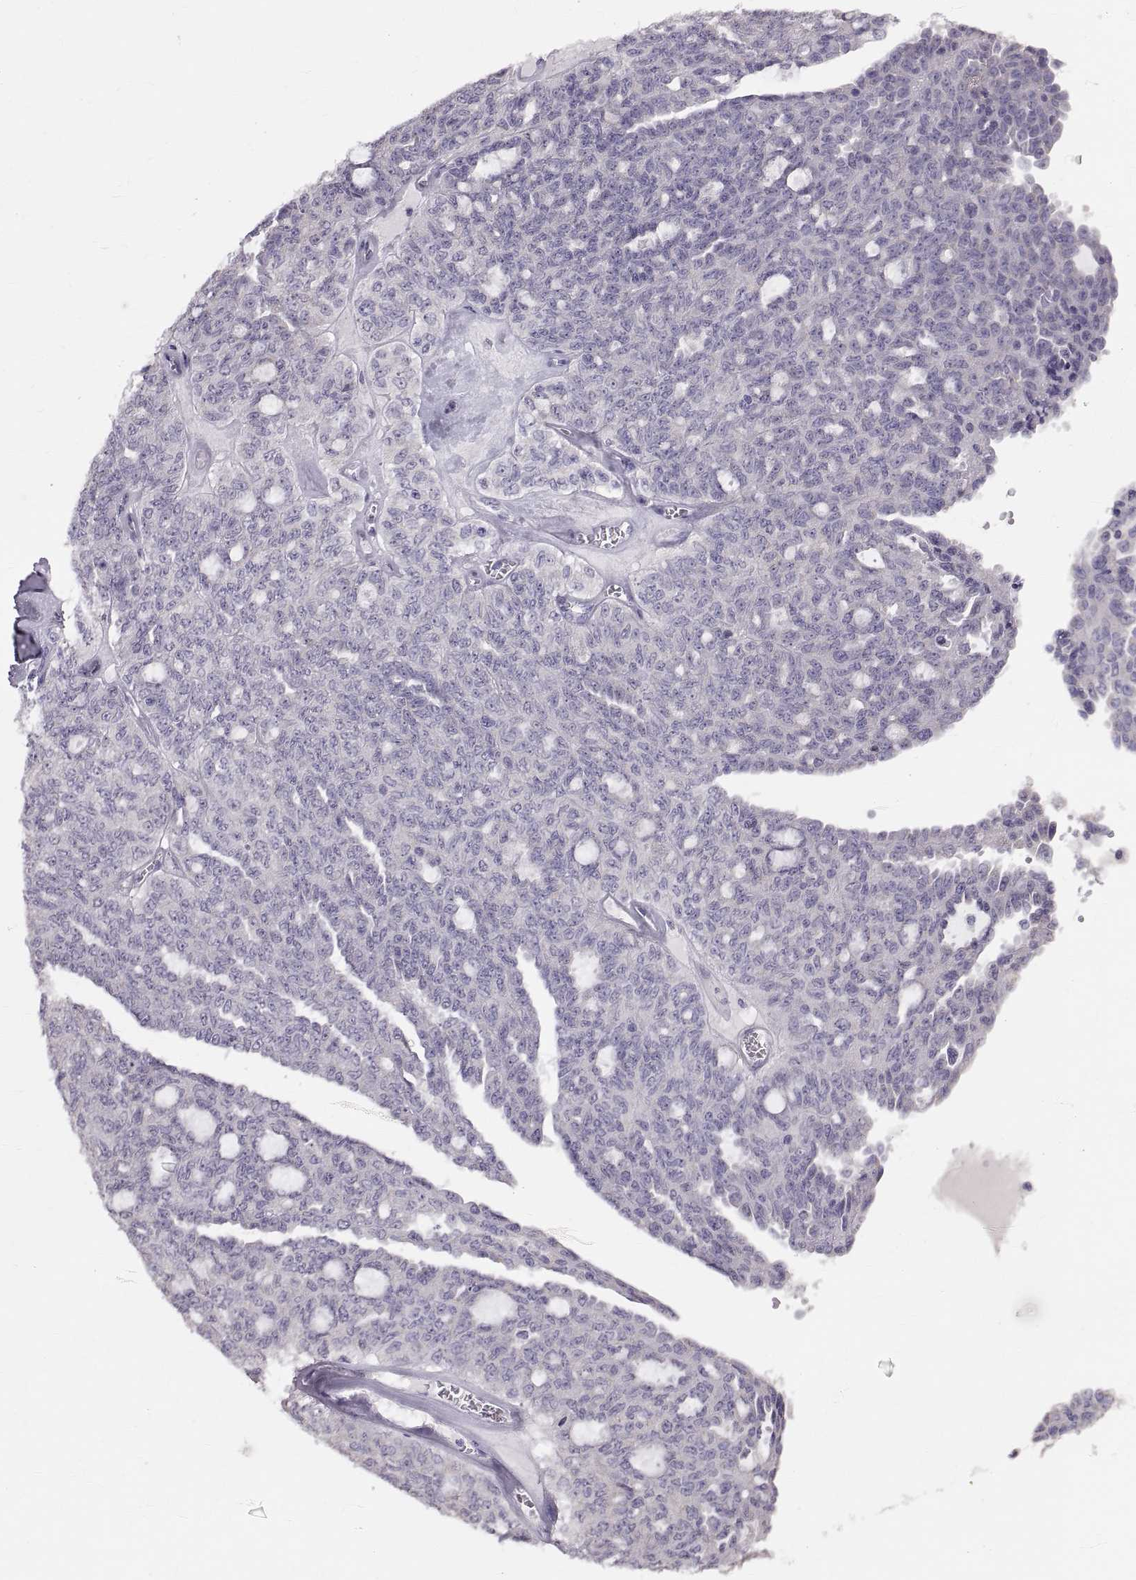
{"staining": {"intensity": "negative", "quantity": "none", "location": "none"}, "tissue": "ovarian cancer", "cell_type": "Tumor cells", "image_type": "cancer", "snomed": [{"axis": "morphology", "description": "Cystadenocarcinoma, serous, NOS"}, {"axis": "topography", "description": "Ovary"}], "caption": "Human ovarian serous cystadenocarcinoma stained for a protein using immunohistochemistry demonstrates no positivity in tumor cells.", "gene": "WBP2NL", "patient": {"sex": "female", "age": 71}}